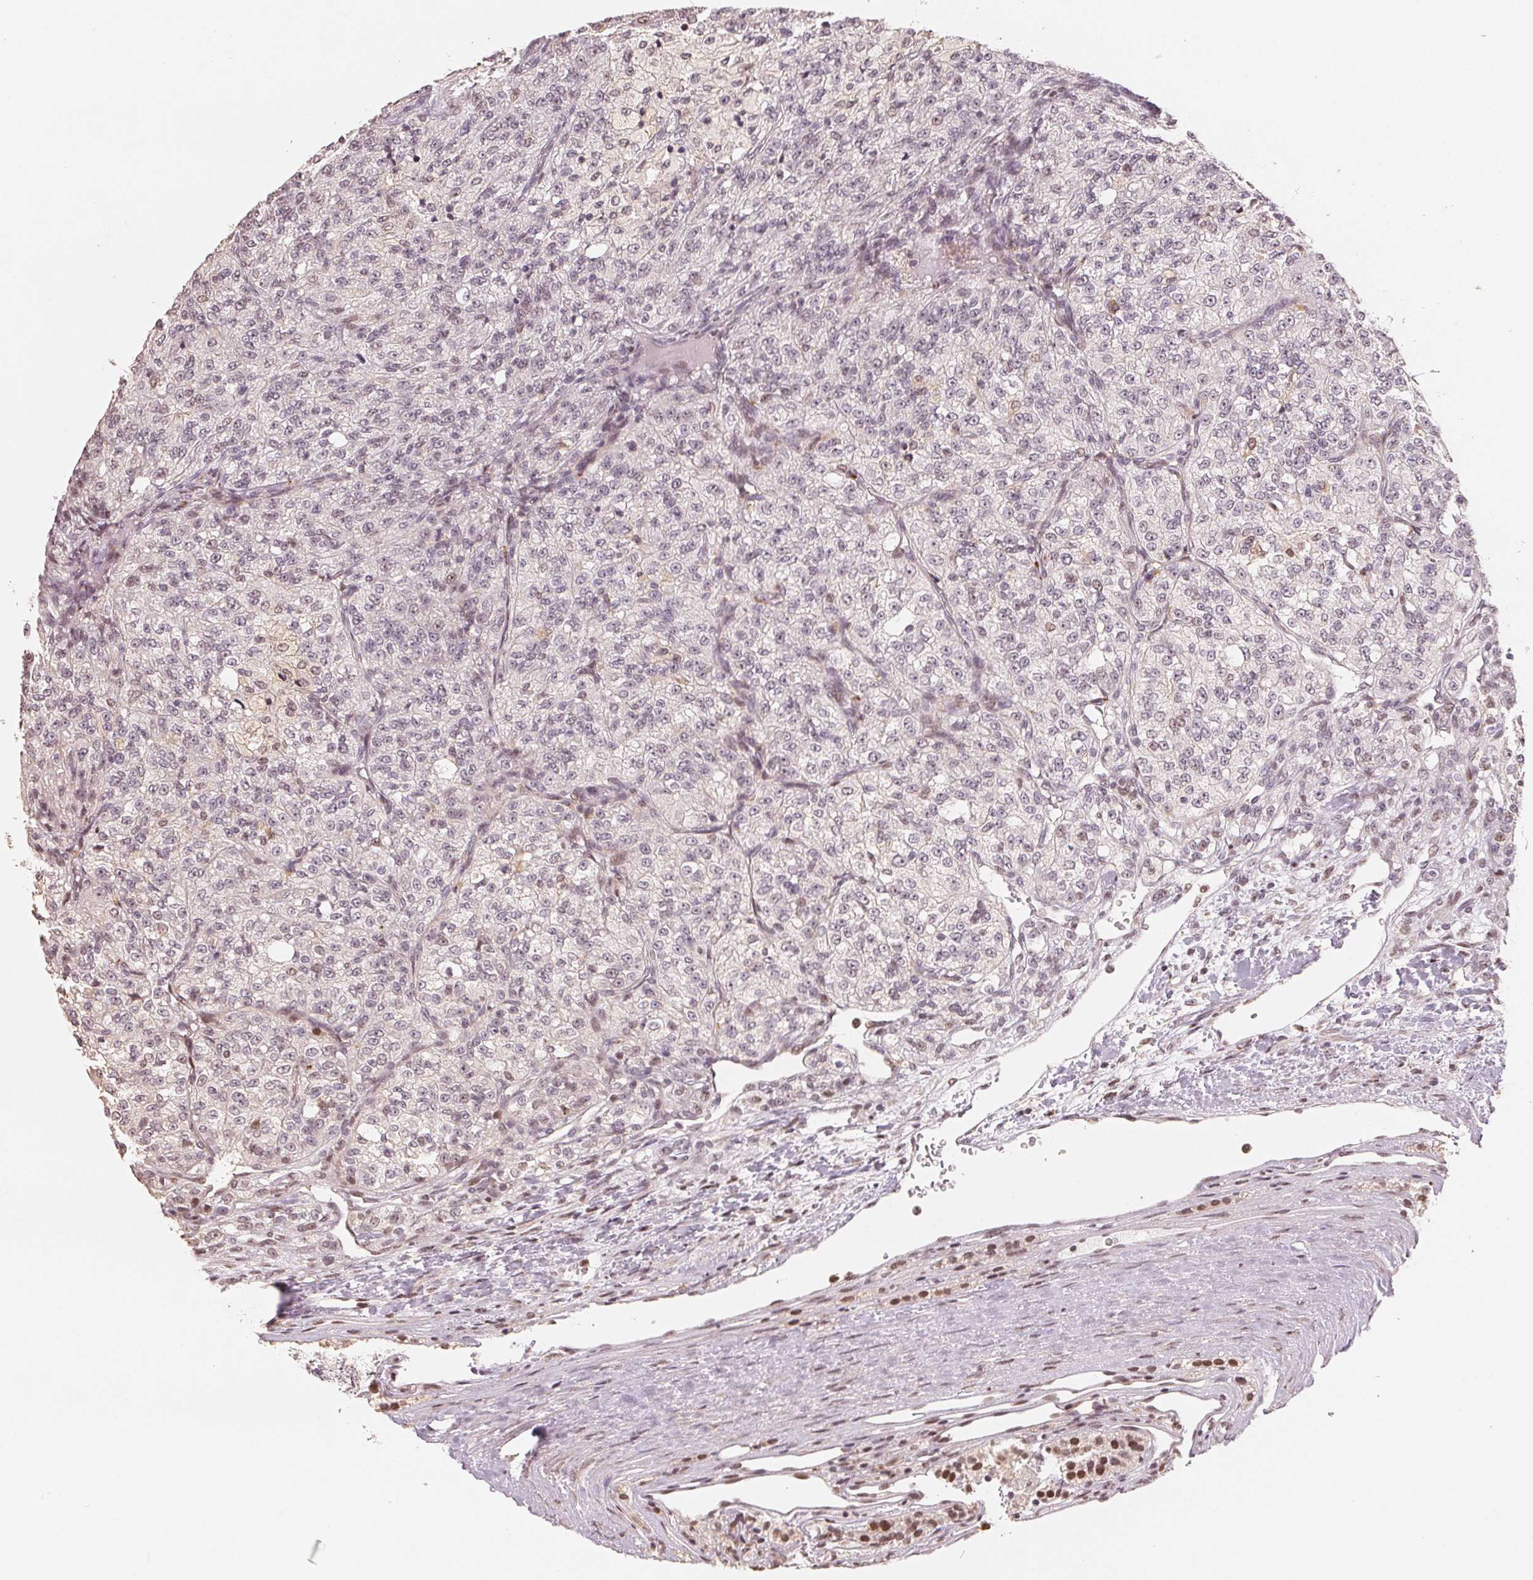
{"staining": {"intensity": "negative", "quantity": "none", "location": "none"}, "tissue": "renal cancer", "cell_type": "Tumor cells", "image_type": "cancer", "snomed": [{"axis": "morphology", "description": "Adenocarcinoma, NOS"}, {"axis": "topography", "description": "Kidney"}], "caption": "Protein analysis of renal adenocarcinoma reveals no significant positivity in tumor cells.", "gene": "CCDC138", "patient": {"sex": "female", "age": 63}}